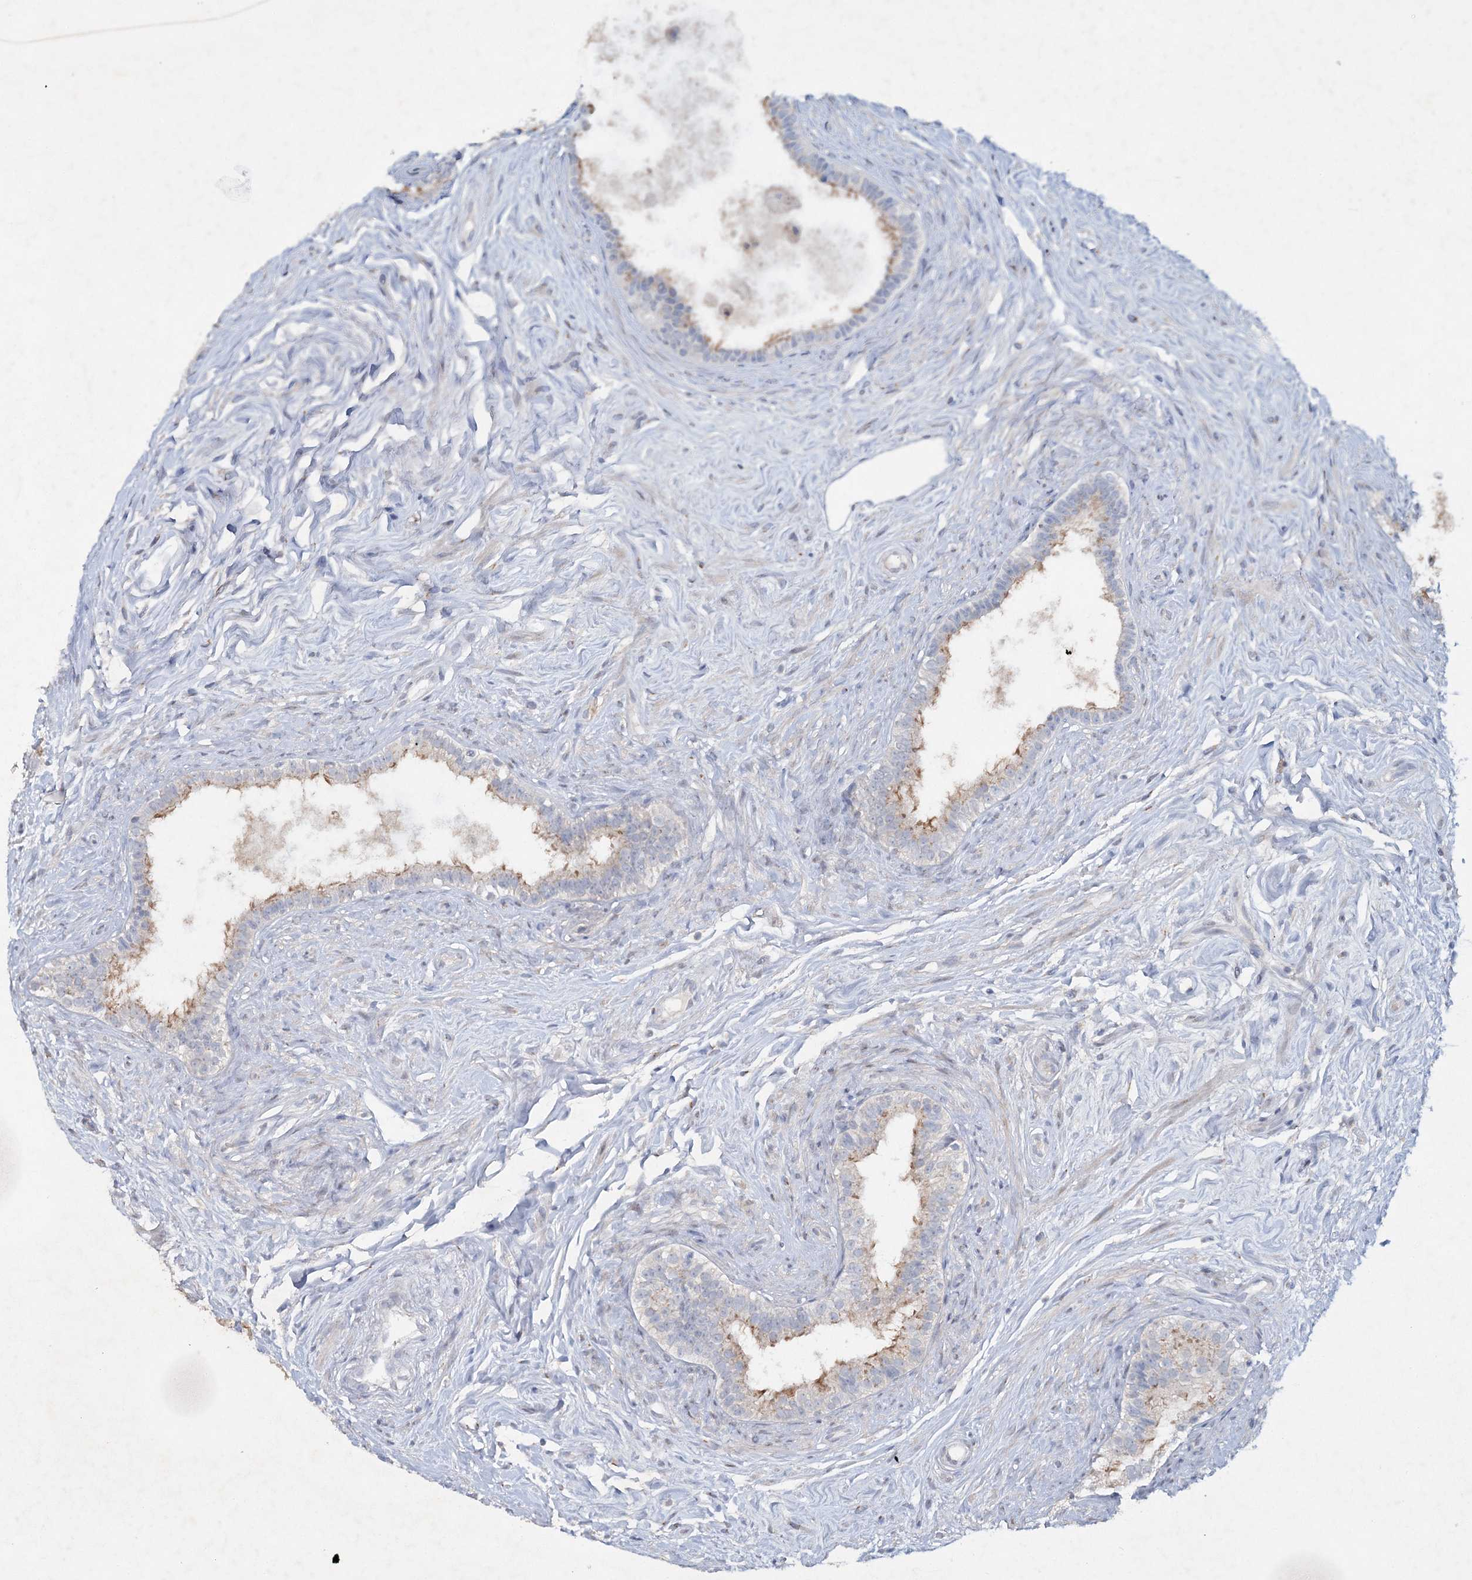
{"staining": {"intensity": "moderate", "quantity": "<25%", "location": "cytoplasmic/membranous"}, "tissue": "epididymis", "cell_type": "Glandular cells", "image_type": "normal", "snomed": [{"axis": "morphology", "description": "Normal tissue, NOS"}, {"axis": "topography", "description": "Epididymis"}], "caption": "Brown immunohistochemical staining in normal epididymis shows moderate cytoplasmic/membranous staining in approximately <25% of glandular cells.", "gene": "RFX6", "patient": {"sex": "male", "age": 84}}